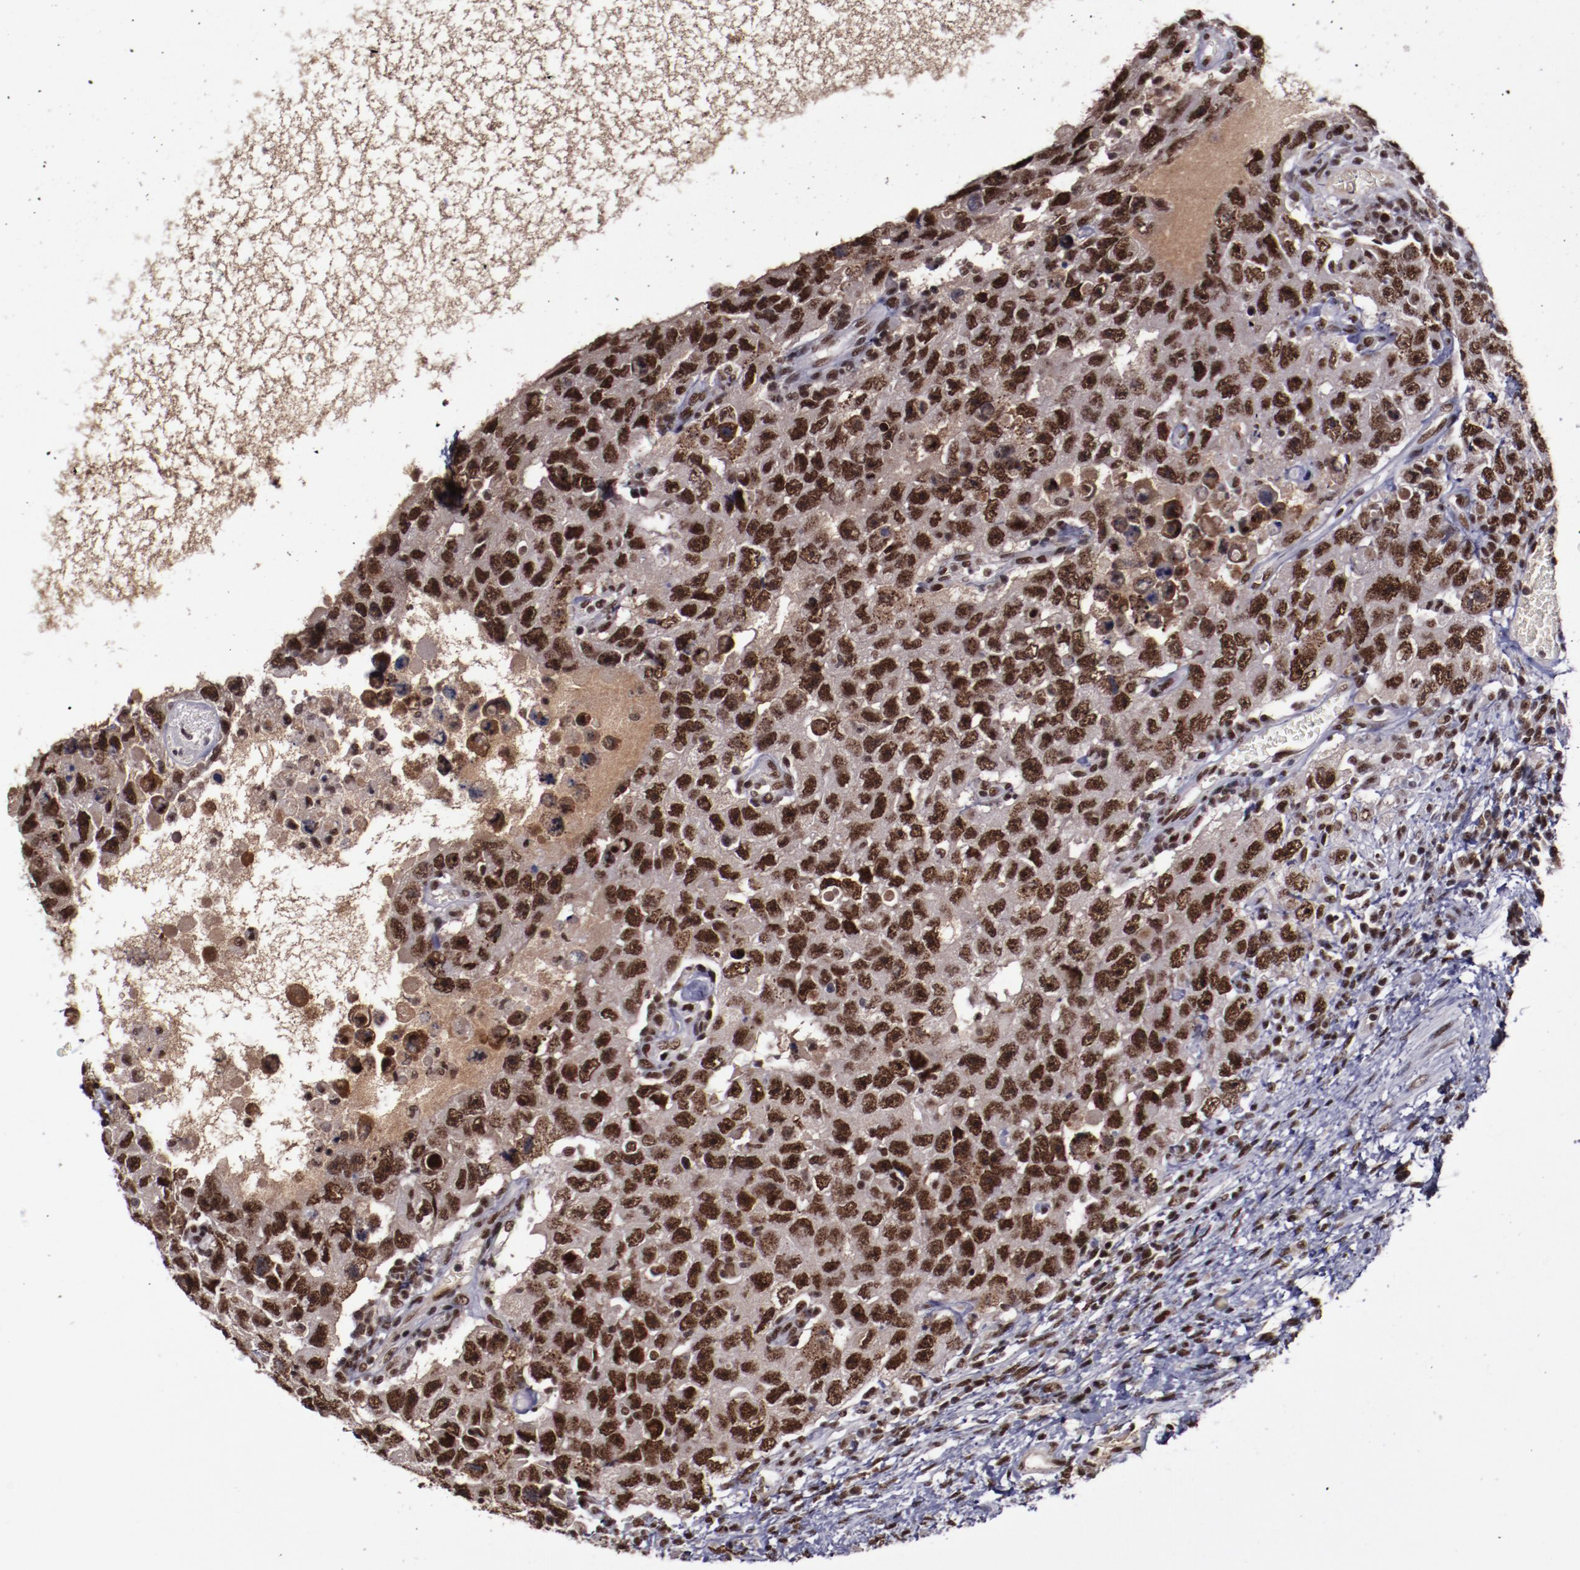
{"staining": {"intensity": "strong", "quantity": ">75%", "location": "nuclear"}, "tissue": "testis cancer", "cell_type": "Tumor cells", "image_type": "cancer", "snomed": [{"axis": "morphology", "description": "Carcinoma, Embryonal, NOS"}, {"axis": "topography", "description": "Testis"}], "caption": "Embryonal carcinoma (testis) stained with a brown dye shows strong nuclear positive staining in approximately >75% of tumor cells.", "gene": "ERH", "patient": {"sex": "male", "age": 26}}